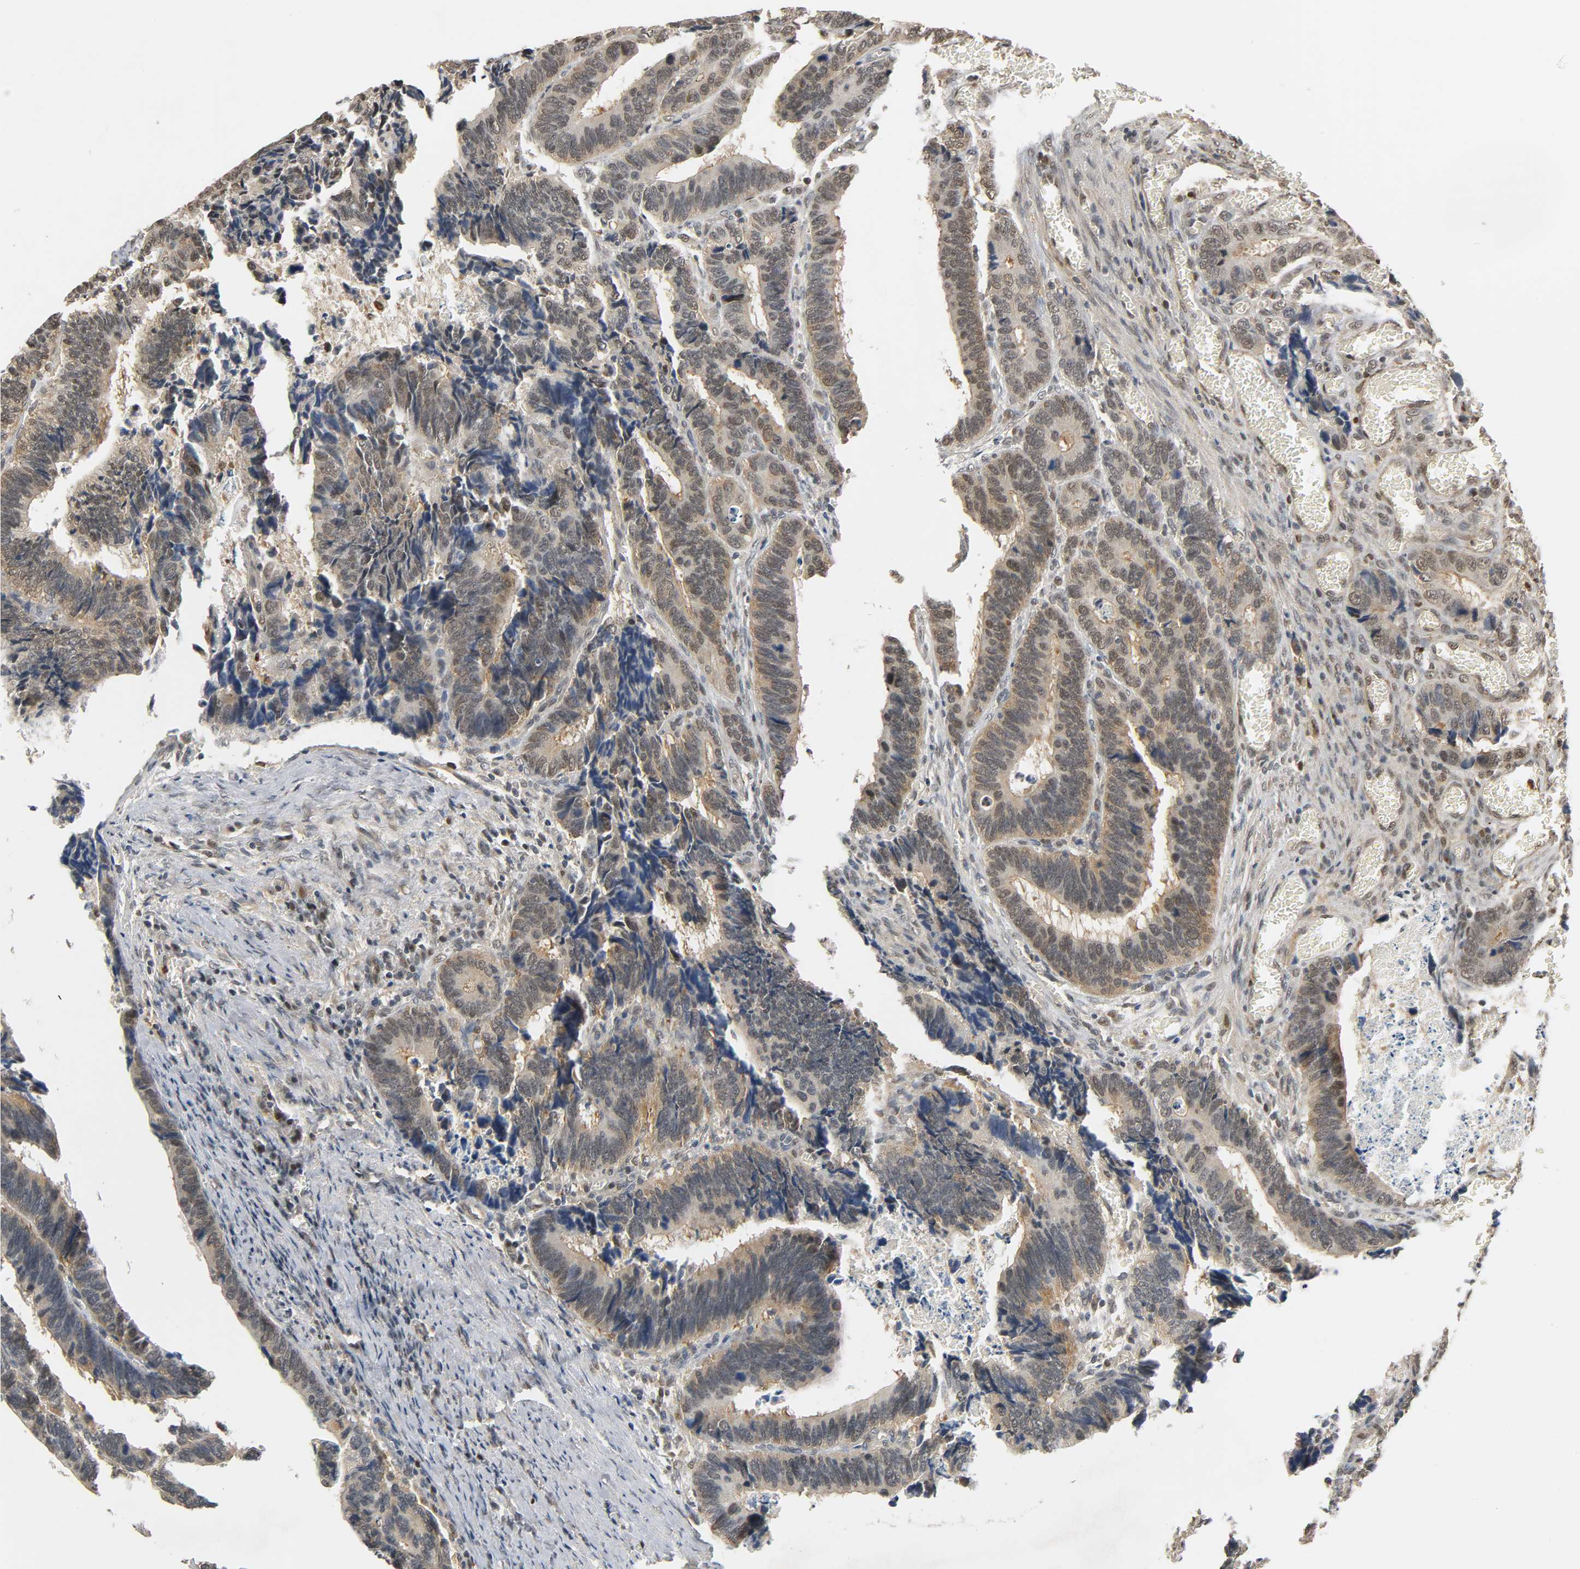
{"staining": {"intensity": "weak", "quantity": ">75%", "location": "cytoplasmic/membranous"}, "tissue": "colorectal cancer", "cell_type": "Tumor cells", "image_type": "cancer", "snomed": [{"axis": "morphology", "description": "Adenocarcinoma, NOS"}, {"axis": "topography", "description": "Colon"}], "caption": "A brown stain shows weak cytoplasmic/membranous expression of a protein in colorectal adenocarcinoma tumor cells.", "gene": "ZFPM2", "patient": {"sex": "male", "age": 72}}